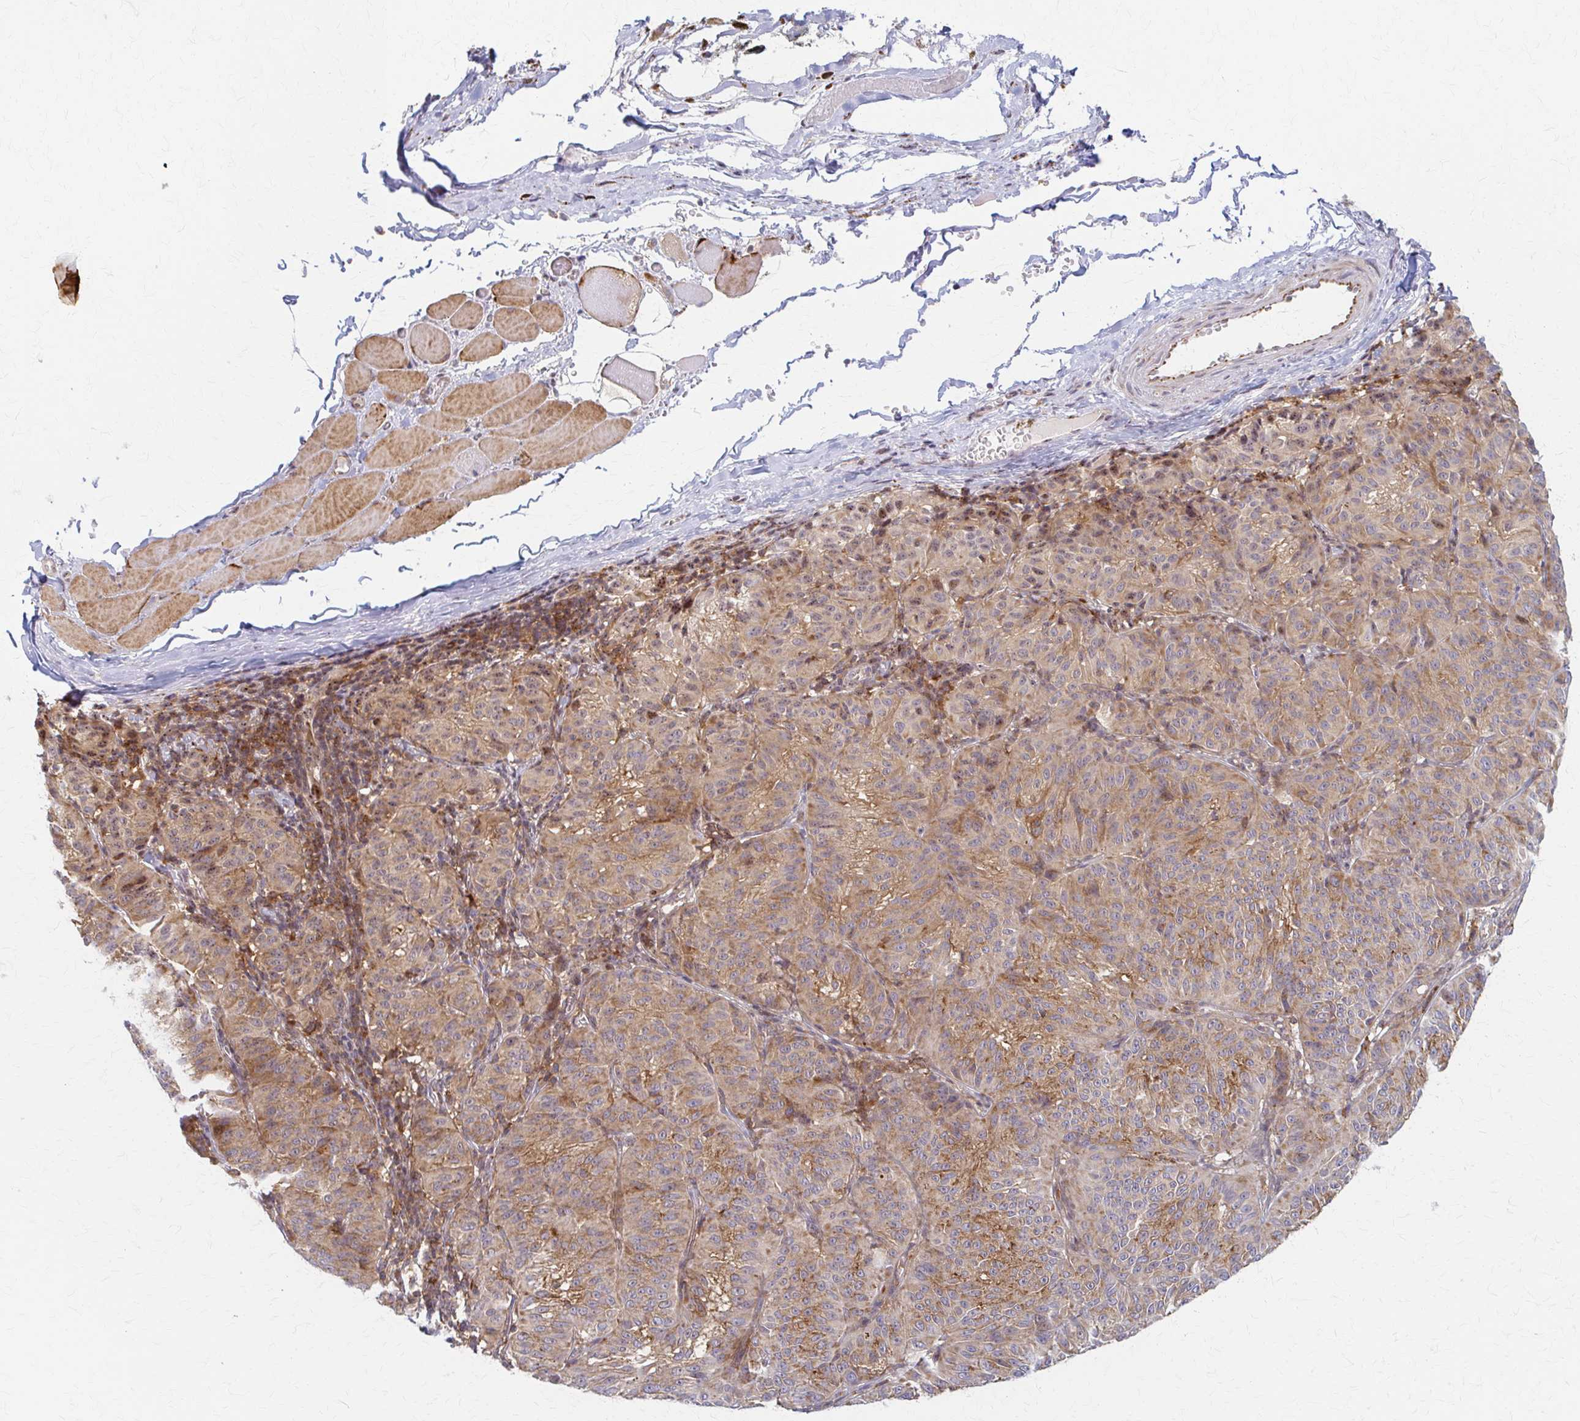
{"staining": {"intensity": "weak", "quantity": "25%-75%", "location": "cytoplasmic/membranous"}, "tissue": "melanoma", "cell_type": "Tumor cells", "image_type": "cancer", "snomed": [{"axis": "morphology", "description": "Malignant melanoma, NOS"}, {"axis": "topography", "description": "Skin"}], "caption": "Melanoma tissue shows weak cytoplasmic/membranous positivity in about 25%-75% of tumor cells, visualized by immunohistochemistry.", "gene": "ARHGAP35", "patient": {"sex": "female", "age": 72}}